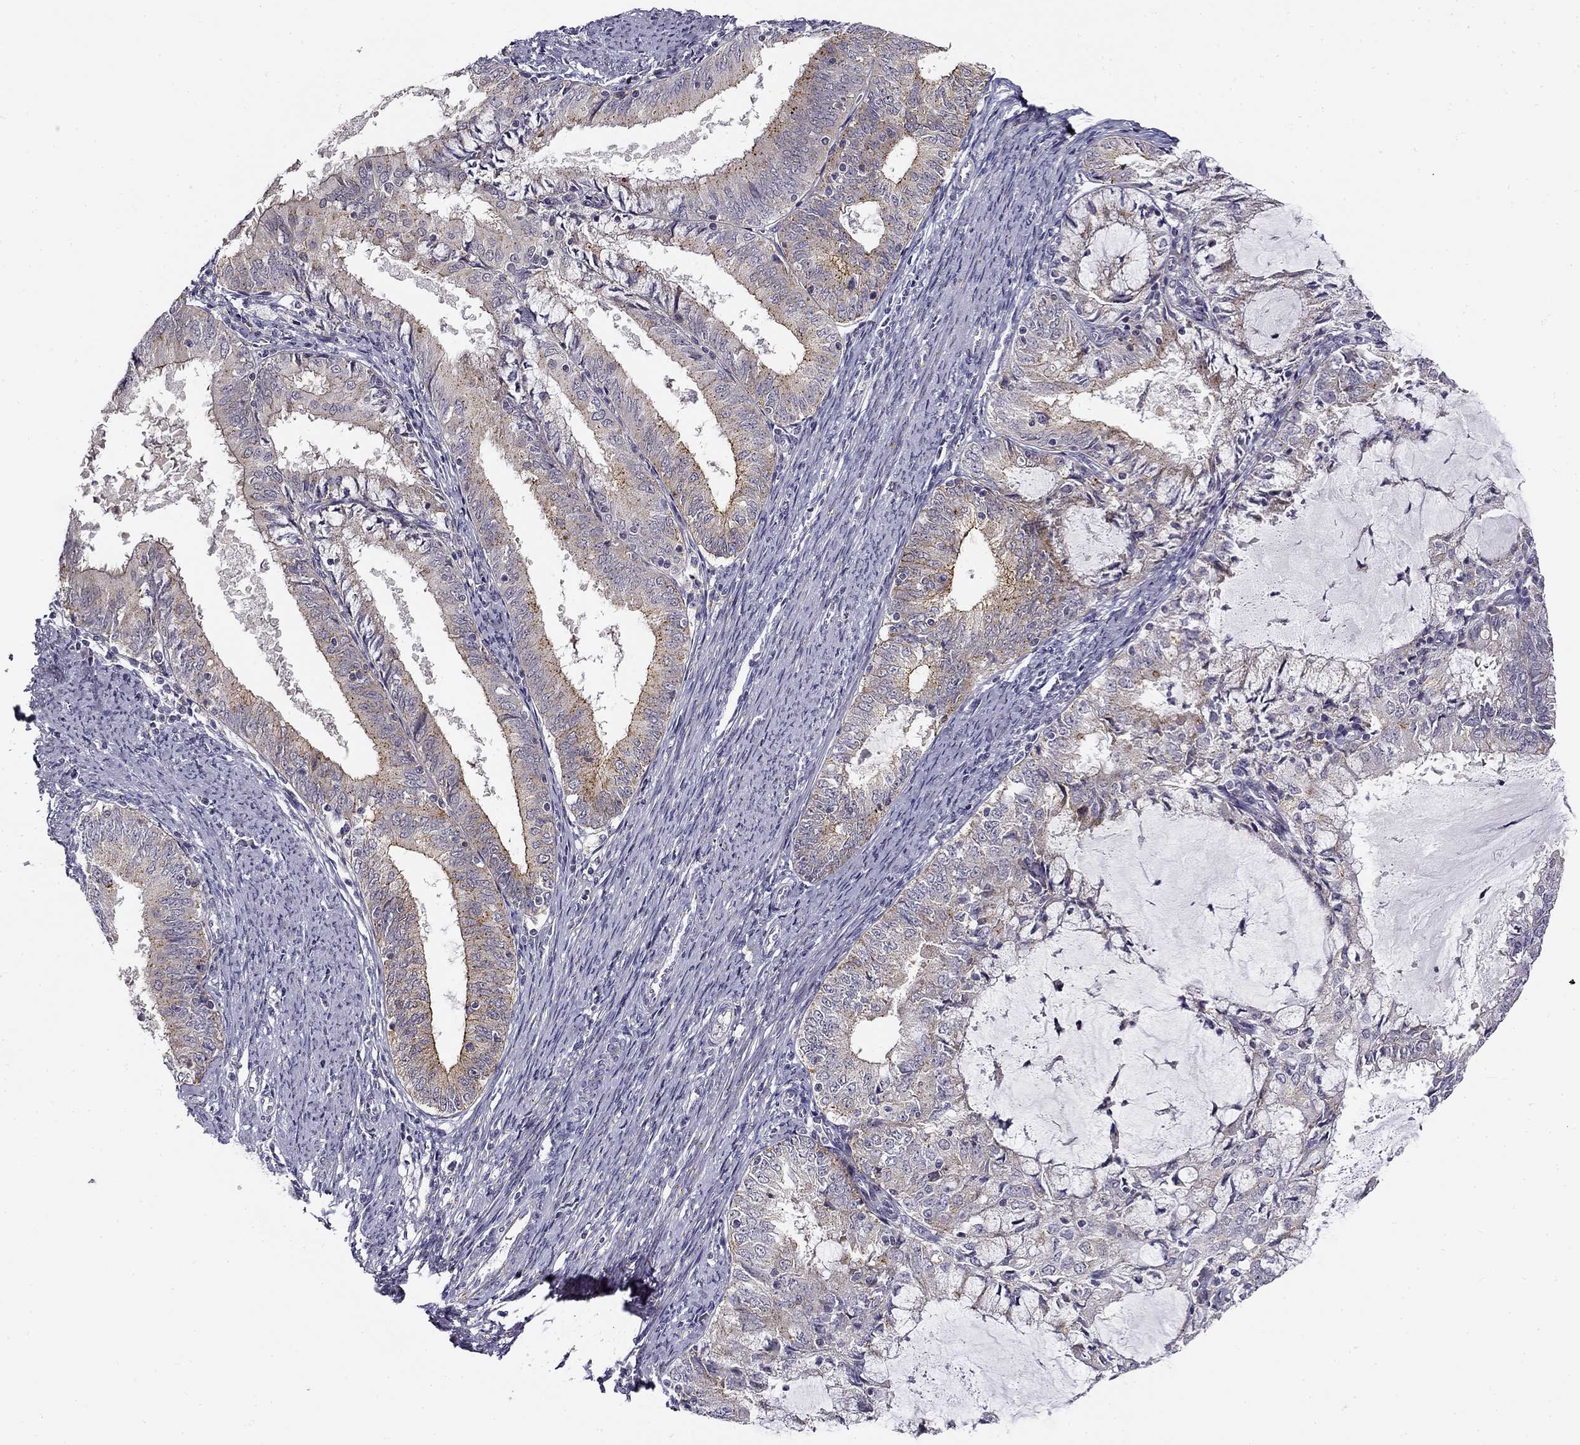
{"staining": {"intensity": "moderate", "quantity": "<25%", "location": "cytoplasmic/membranous"}, "tissue": "endometrial cancer", "cell_type": "Tumor cells", "image_type": "cancer", "snomed": [{"axis": "morphology", "description": "Adenocarcinoma, NOS"}, {"axis": "topography", "description": "Endometrium"}], "caption": "Immunohistochemical staining of endometrial adenocarcinoma reveals low levels of moderate cytoplasmic/membranous expression in about <25% of tumor cells. Using DAB (brown) and hematoxylin (blue) stains, captured at high magnification using brightfield microscopy.", "gene": "CNR1", "patient": {"sex": "female", "age": 57}}